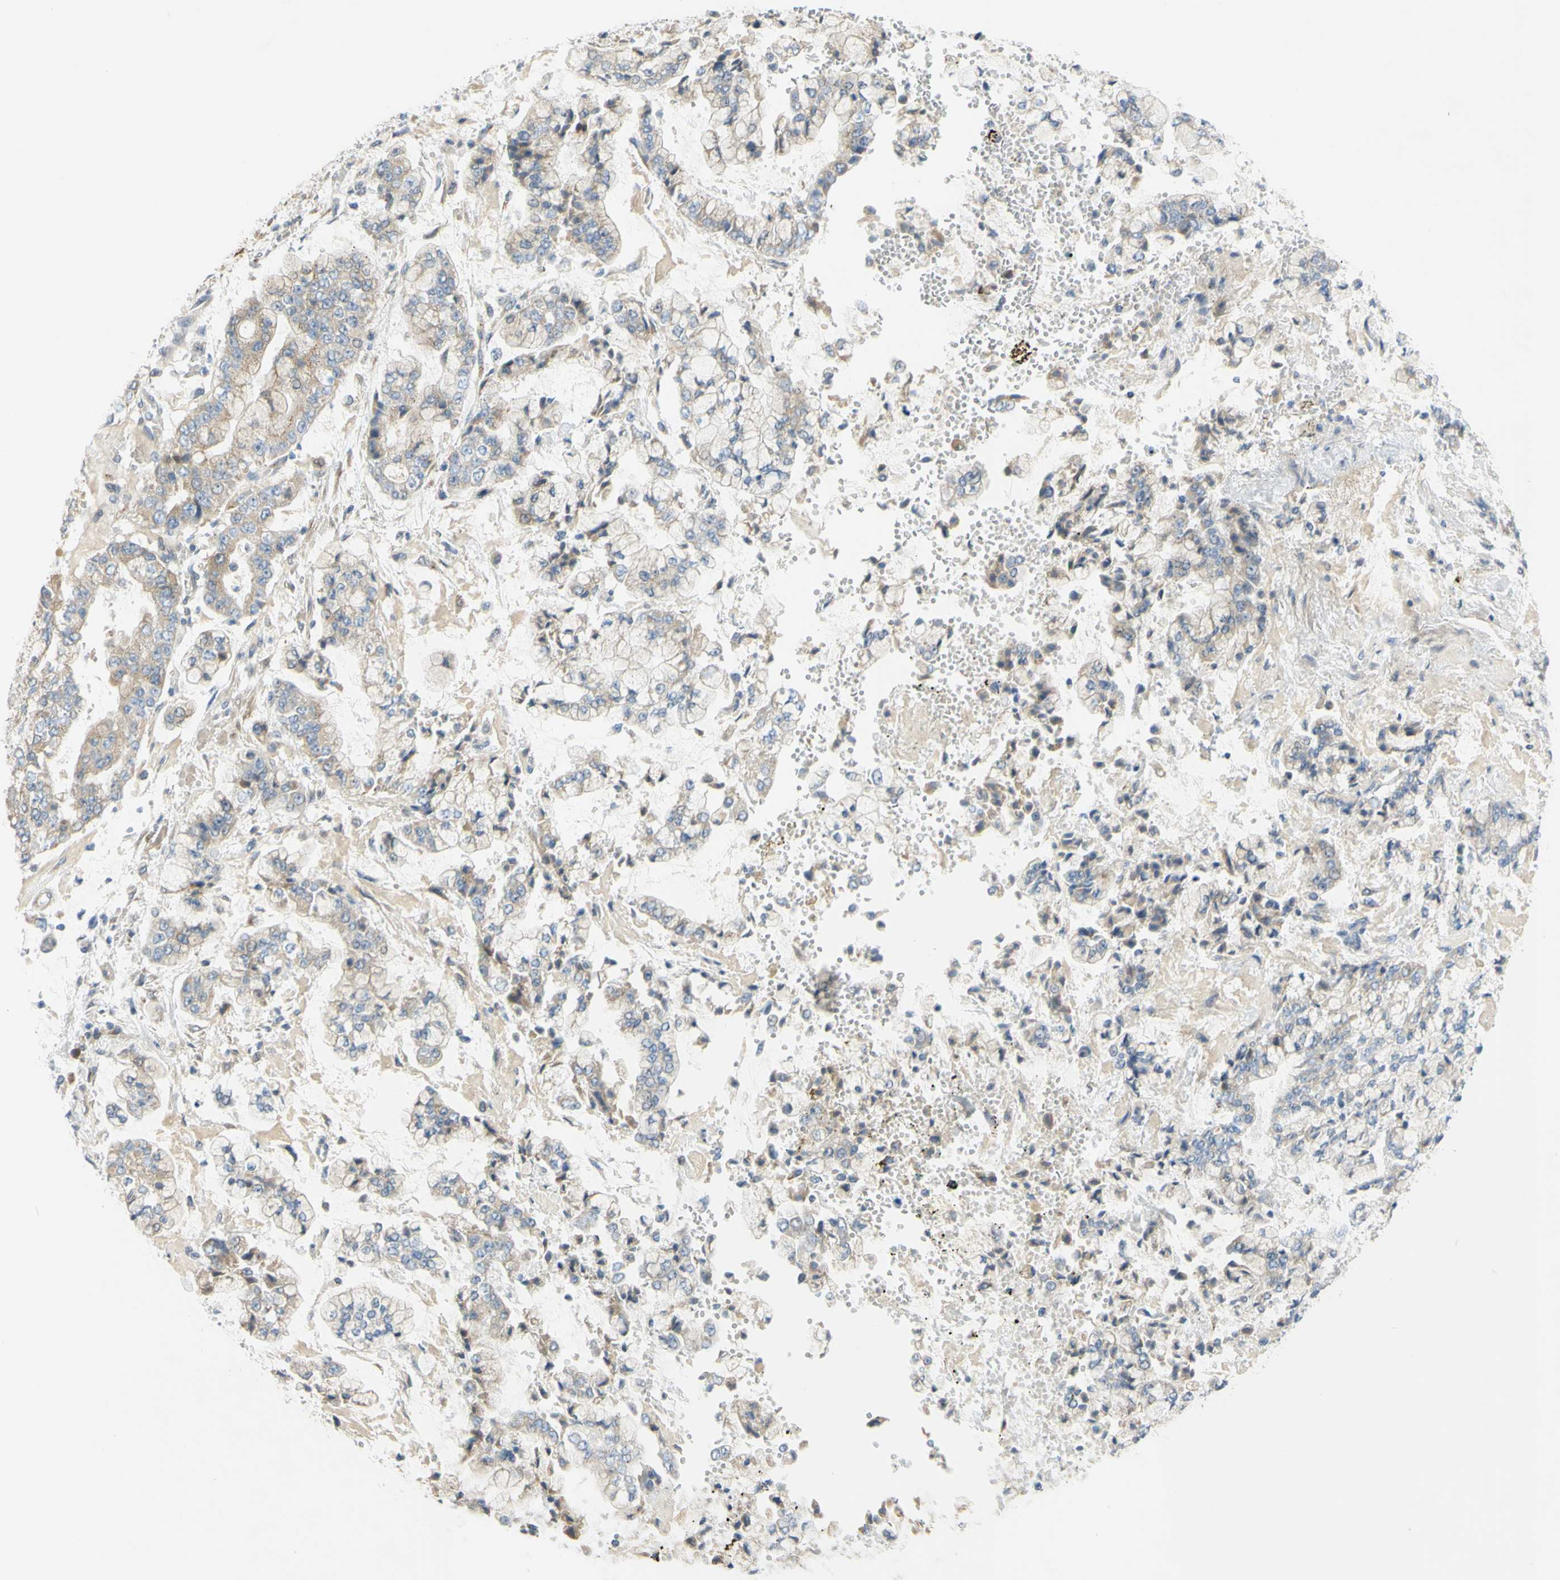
{"staining": {"intensity": "weak", "quantity": "25%-75%", "location": "cytoplasmic/membranous"}, "tissue": "stomach cancer", "cell_type": "Tumor cells", "image_type": "cancer", "snomed": [{"axis": "morphology", "description": "Adenocarcinoma, NOS"}, {"axis": "topography", "description": "Stomach"}], "caption": "Protein expression analysis of stomach cancer (adenocarcinoma) exhibits weak cytoplasmic/membranous expression in approximately 25%-75% of tumor cells.", "gene": "CCNB2", "patient": {"sex": "male", "age": 76}}